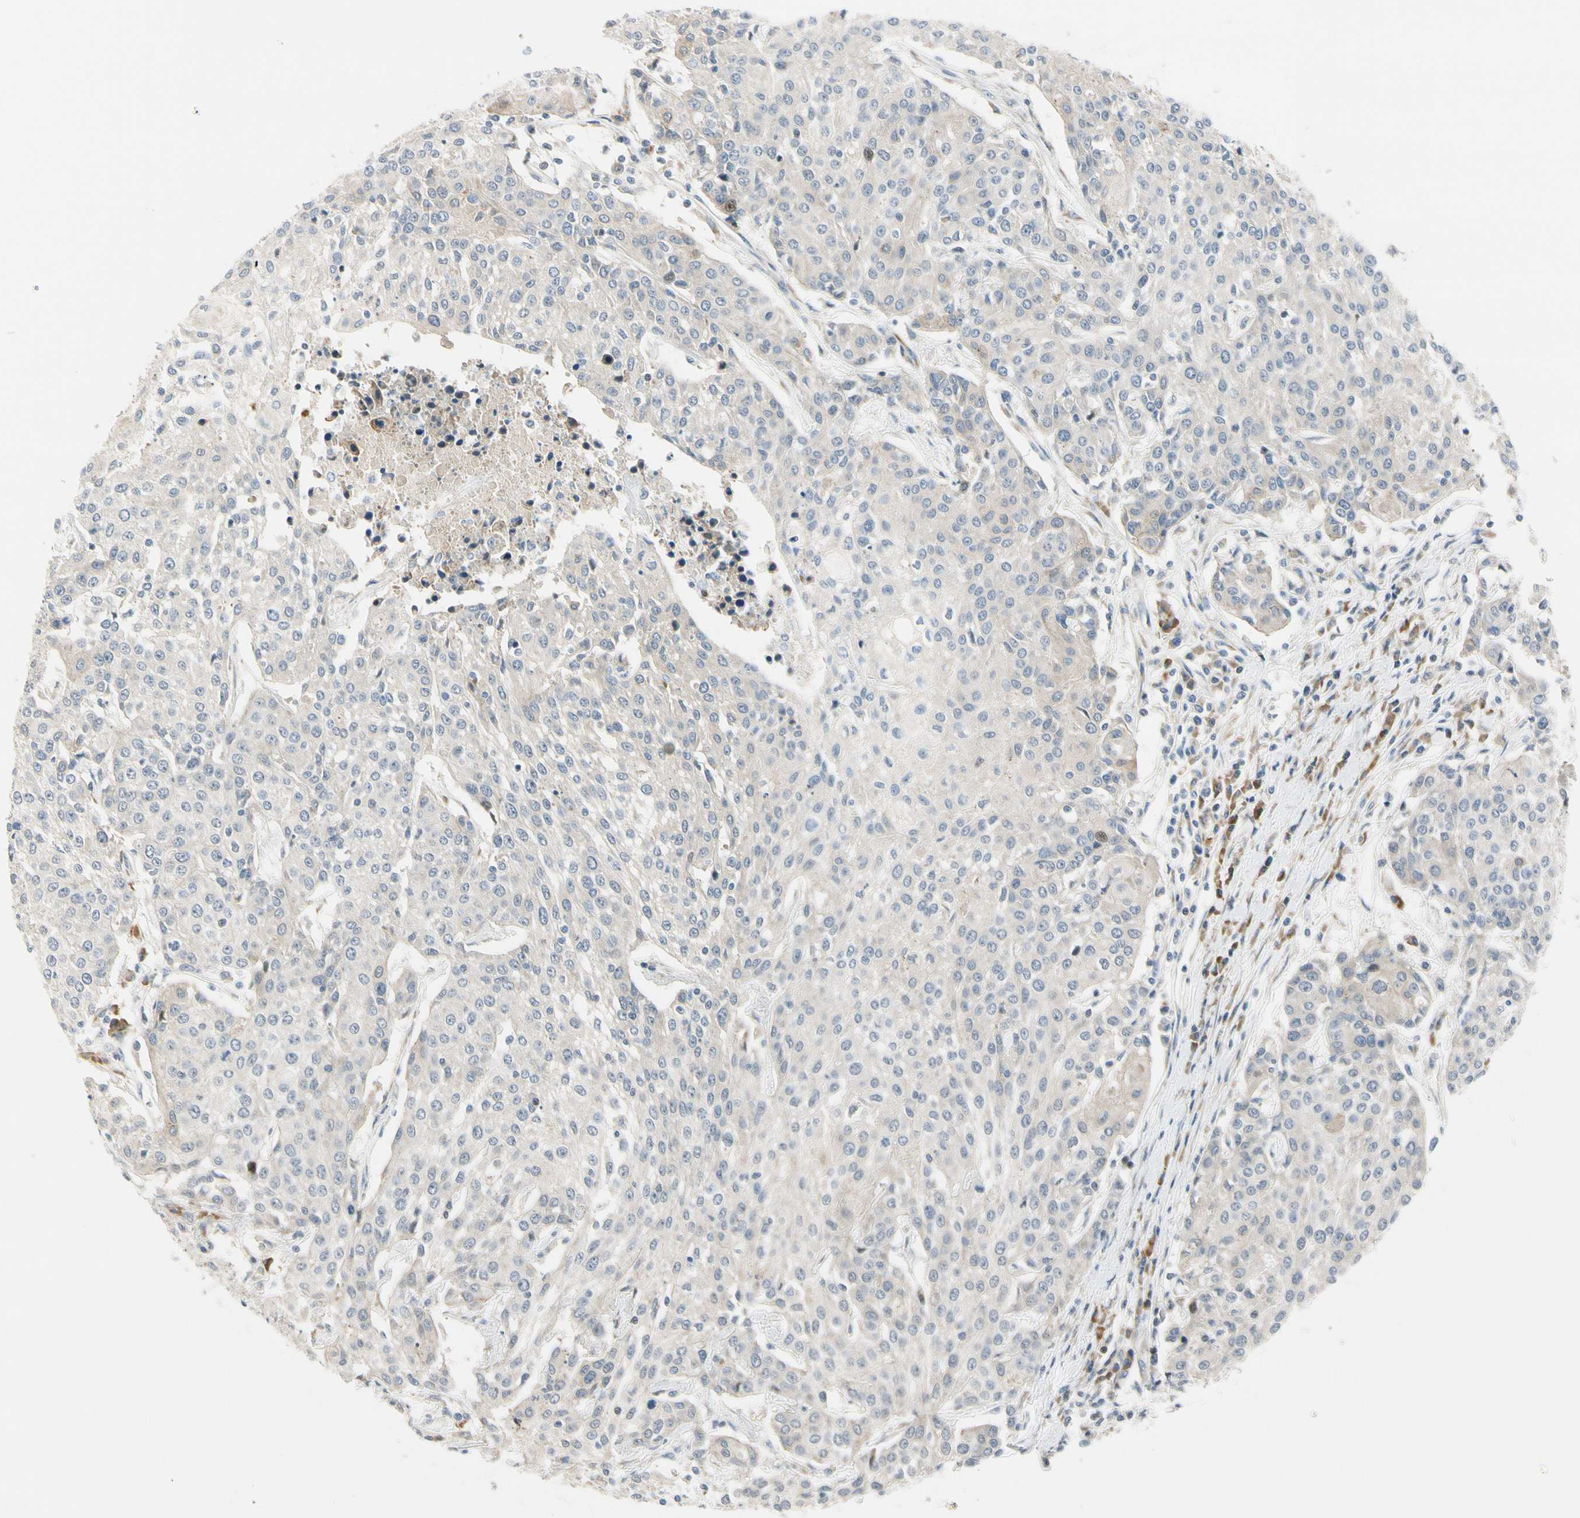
{"staining": {"intensity": "weak", "quantity": "<25%", "location": "nuclear"}, "tissue": "urothelial cancer", "cell_type": "Tumor cells", "image_type": "cancer", "snomed": [{"axis": "morphology", "description": "Urothelial carcinoma, High grade"}, {"axis": "topography", "description": "Urinary bladder"}], "caption": "IHC photomicrograph of human urothelial carcinoma (high-grade) stained for a protein (brown), which demonstrates no staining in tumor cells.", "gene": "NPDC1", "patient": {"sex": "female", "age": 85}}